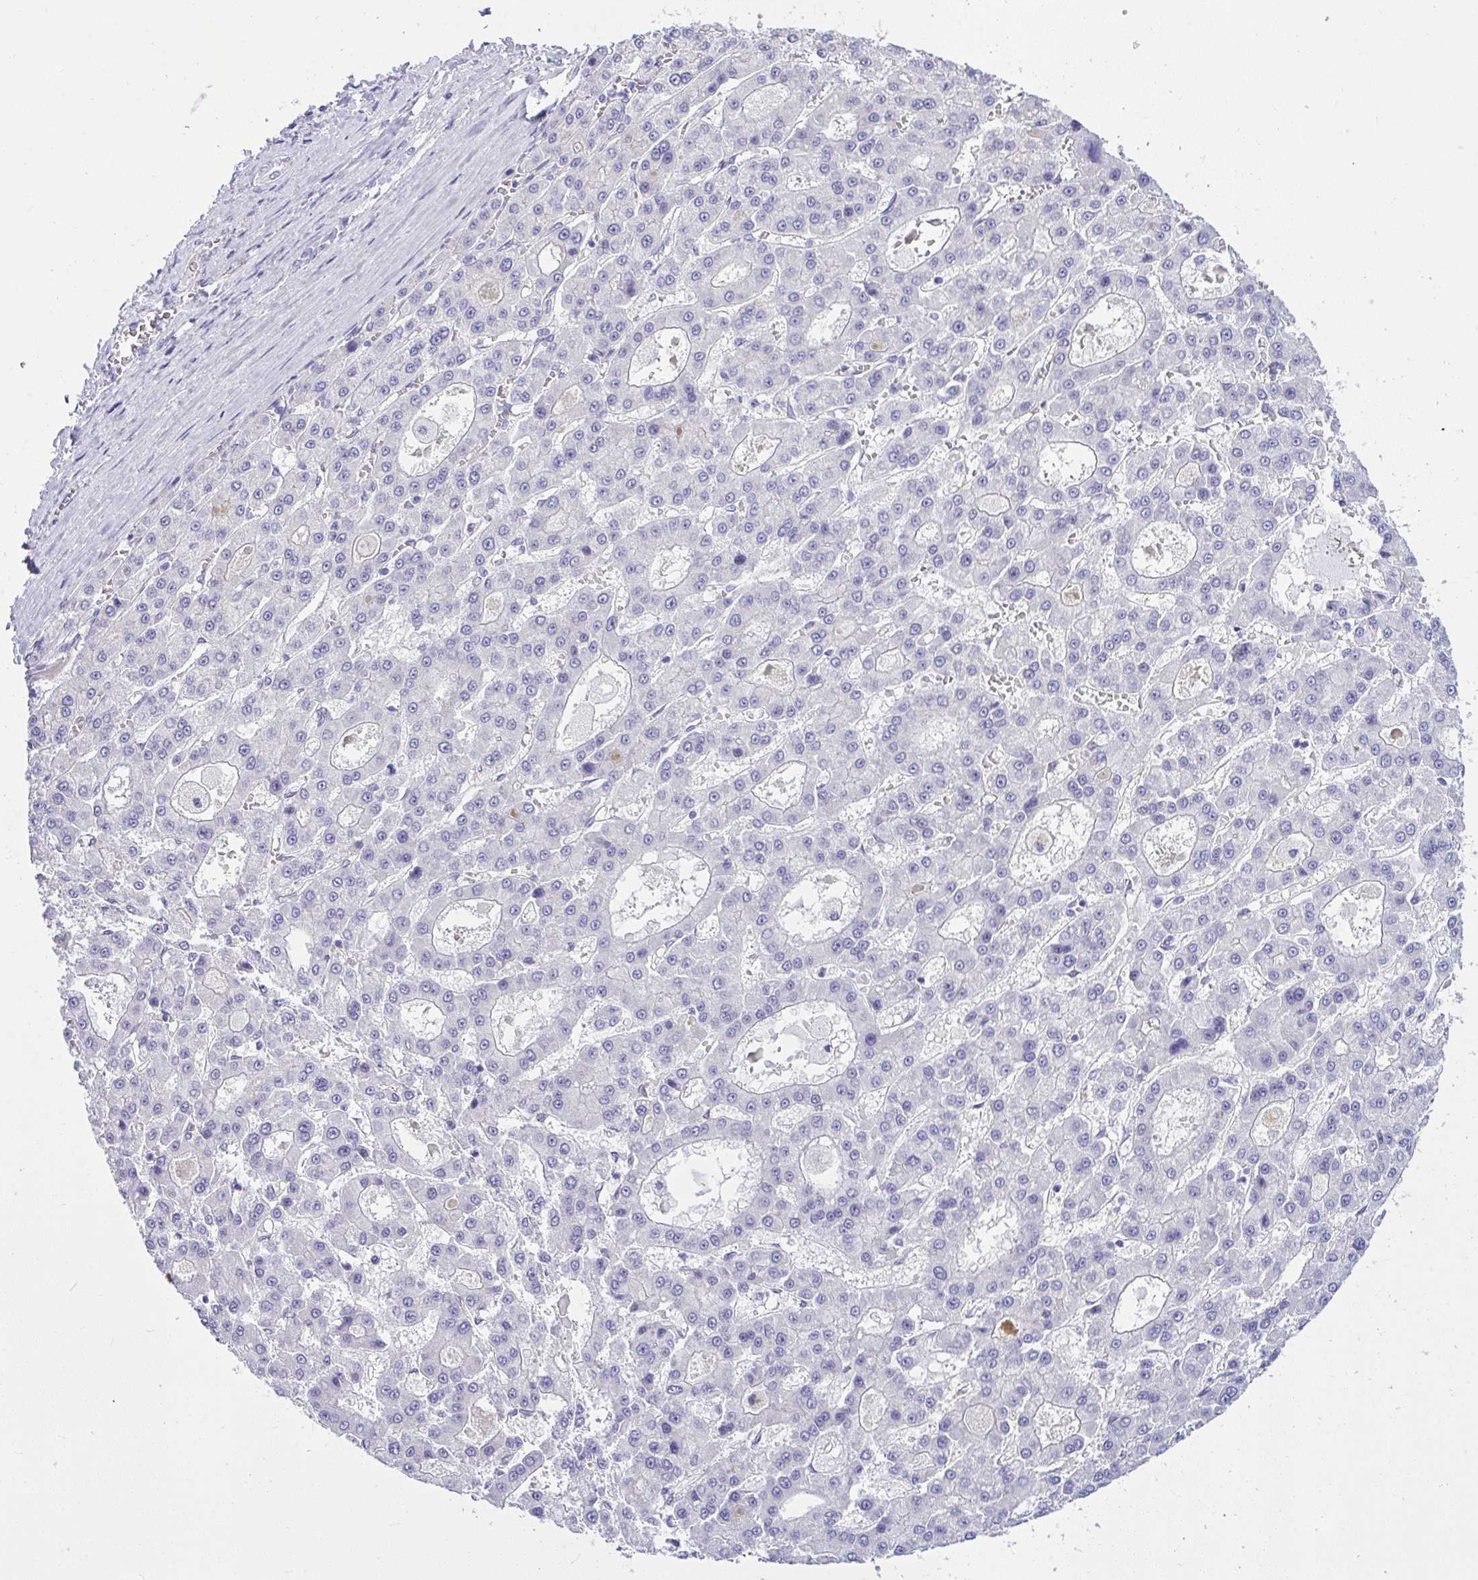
{"staining": {"intensity": "negative", "quantity": "none", "location": "none"}, "tissue": "liver cancer", "cell_type": "Tumor cells", "image_type": "cancer", "snomed": [{"axis": "morphology", "description": "Carcinoma, Hepatocellular, NOS"}, {"axis": "topography", "description": "Liver"}], "caption": "The photomicrograph demonstrates no staining of tumor cells in hepatocellular carcinoma (liver).", "gene": "NFXL1", "patient": {"sex": "male", "age": 70}}